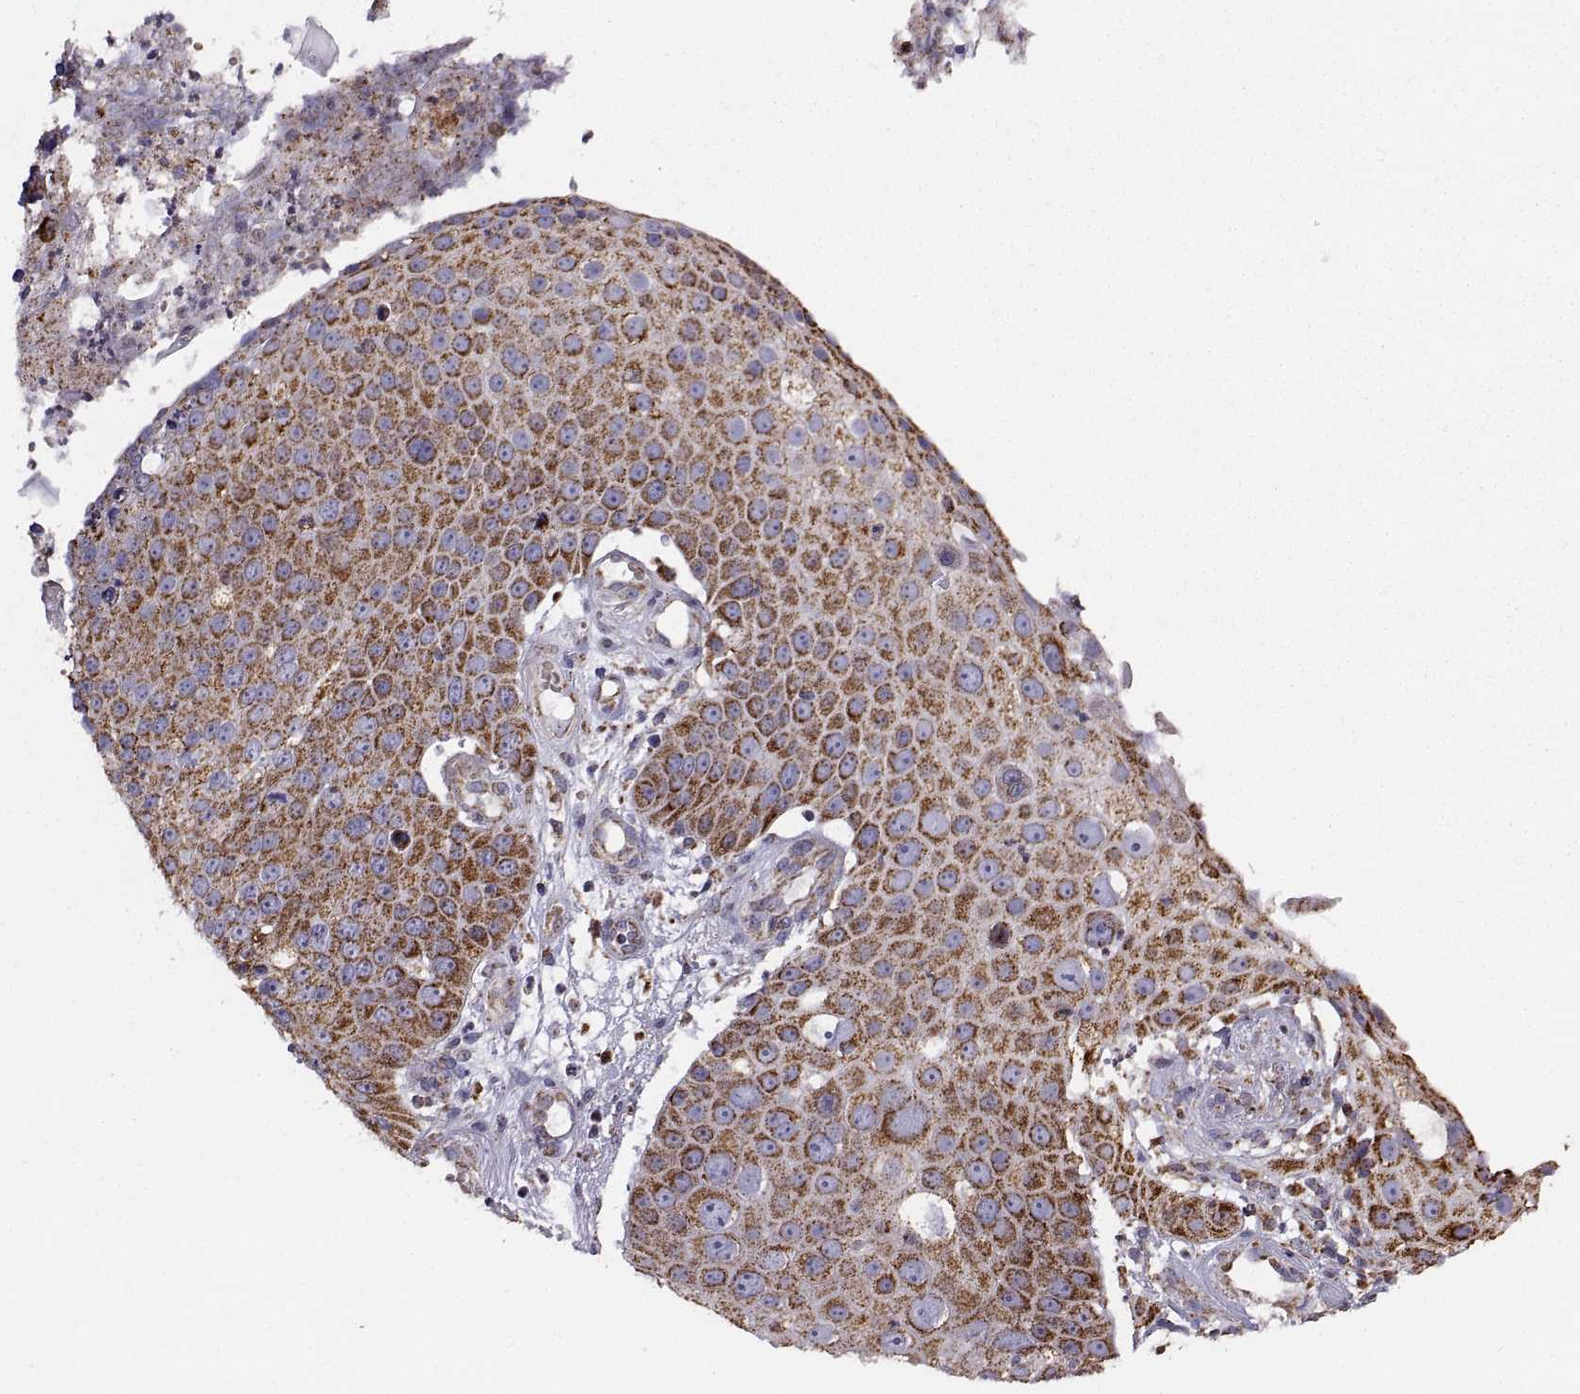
{"staining": {"intensity": "strong", "quantity": ">75%", "location": "cytoplasmic/membranous"}, "tissue": "skin cancer", "cell_type": "Tumor cells", "image_type": "cancer", "snomed": [{"axis": "morphology", "description": "Squamous cell carcinoma, NOS"}, {"axis": "topography", "description": "Skin"}], "caption": "Brown immunohistochemical staining in skin squamous cell carcinoma shows strong cytoplasmic/membranous positivity in approximately >75% of tumor cells. The staining is performed using DAB brown chromogen to label protein expression. The nuclei are counter-stained blue using hematoxylin.", "gene": "ARSD", "patient": {"sex": "male", "age": 71}}